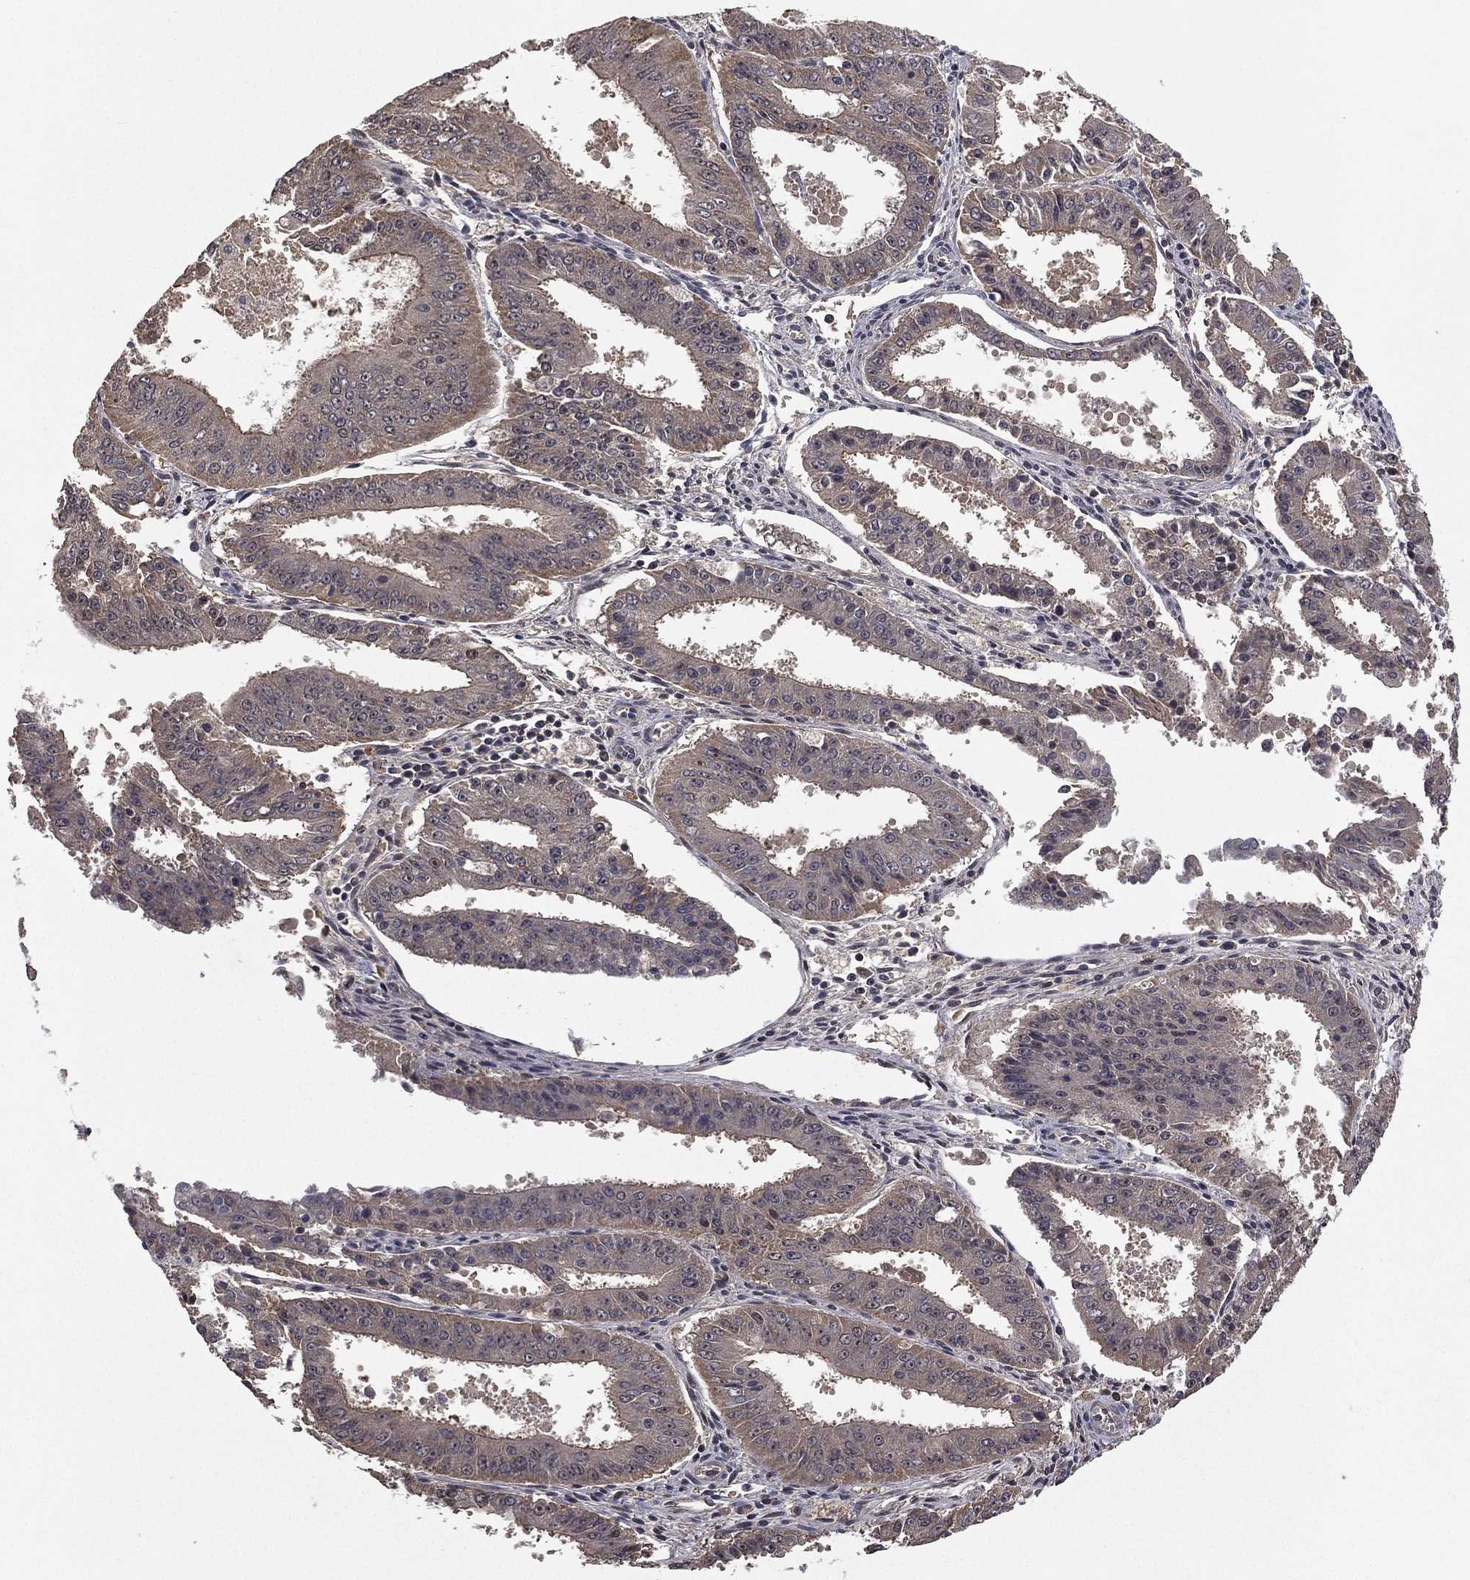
{"staining": {"intensity": "weak", "quantity": "<25%", "location": "cytoplasmic/membranous"}, "tissue": "ovarian cancer", "cell_type": "Tumor cells", "image_type": "cancer", "snomed": [{"axis": "morphology", "description": "Carcinoma, endometroid"}, {"axis": "topography", "description": "Ovary"}], "caption": "Tumor cells show no significant expression in ovarian cancer. (DAB (3,3'-diaminobenzidine) IHC visualized using brightfield microscopy, high magnification).", "gene": "NELFCD", "patient": {"sex": "female", "age": 42}}